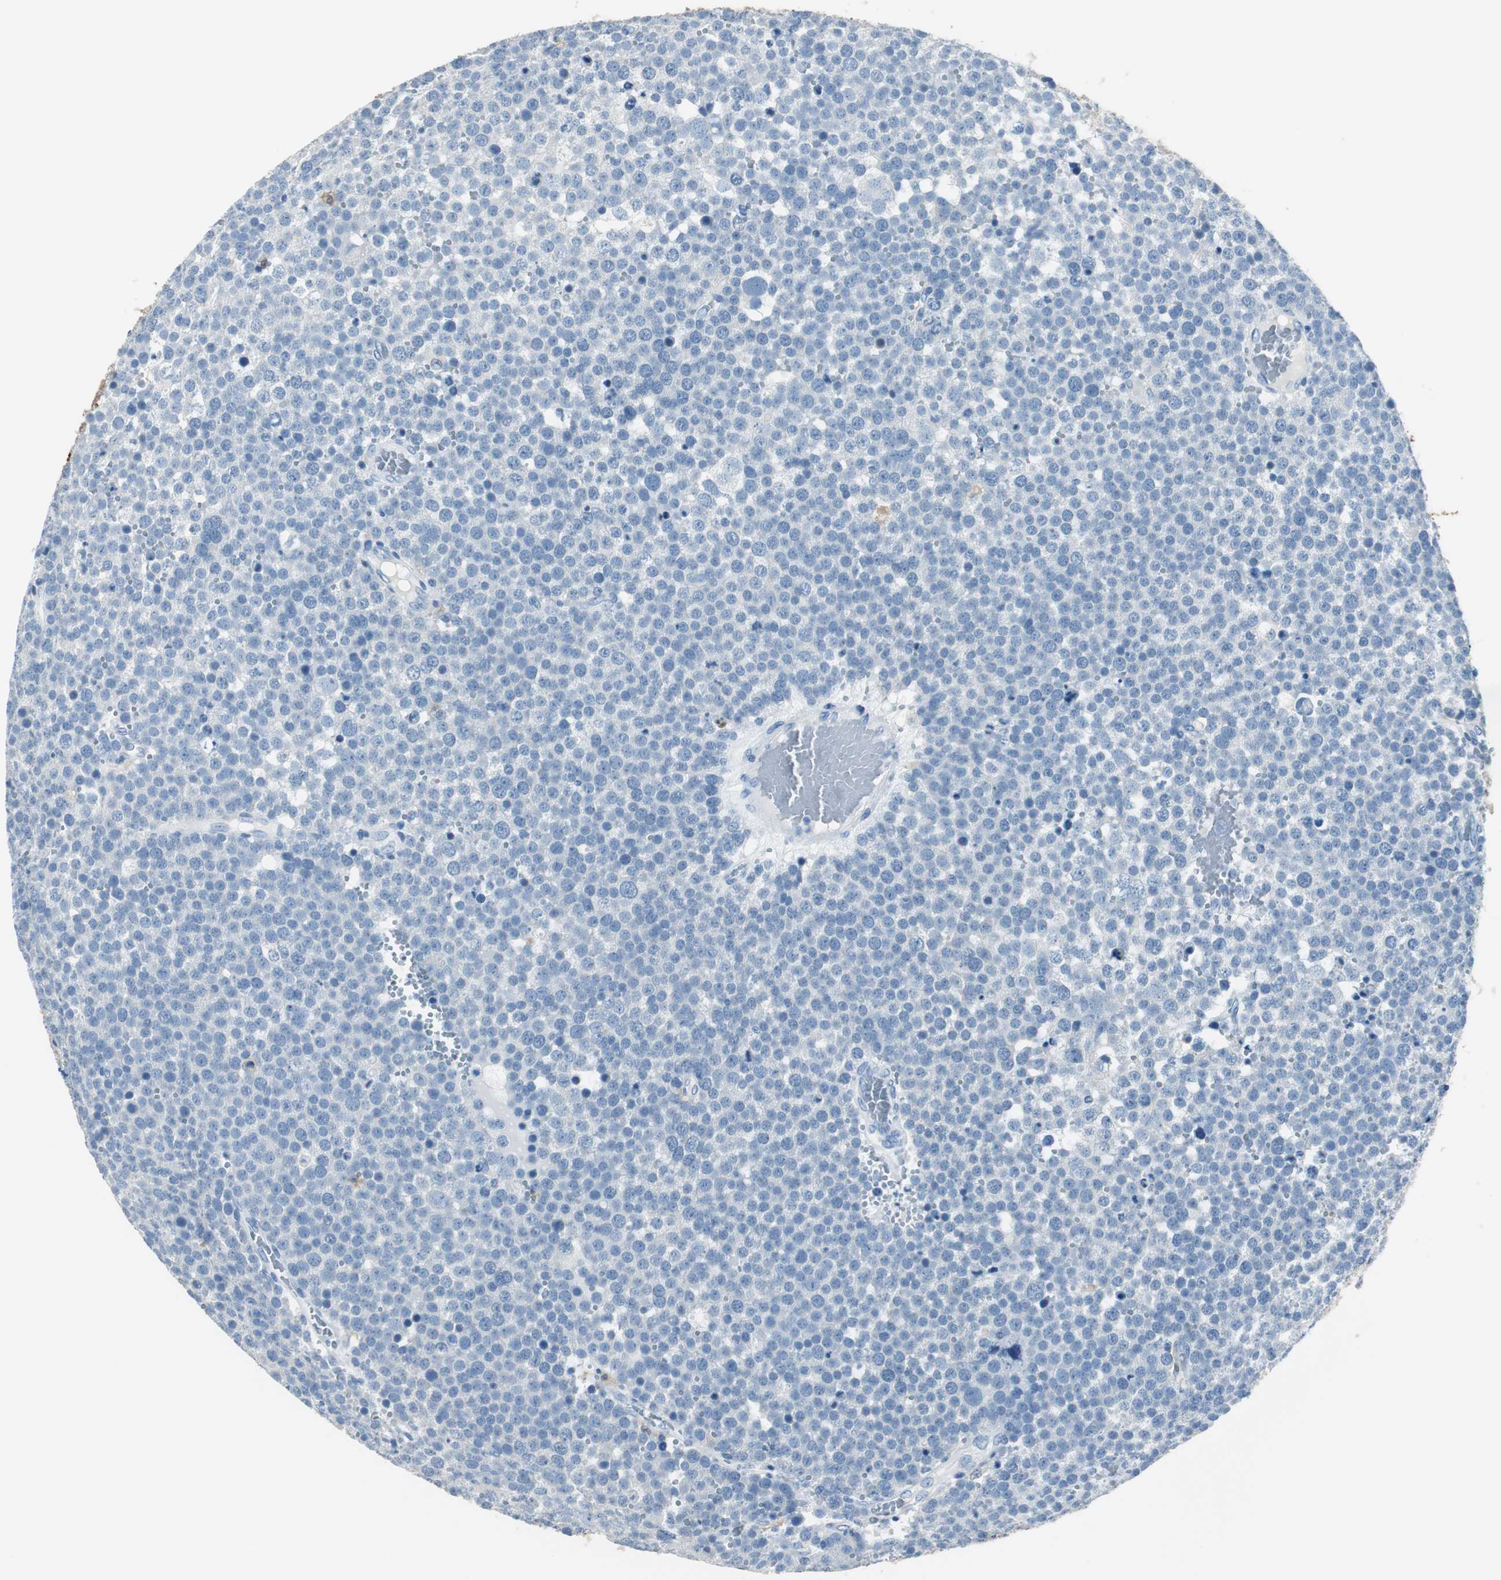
{"staining": {"intensity": "negative", "quantity": "none", "location": "none"}, "tissue": "testis cancer", "cell_type": "Tumor cells", "image_type": "cancer", "snomed": [{"axis": "morphology", "description": "Seminoma, NOS"}, {"axis": "topography", "description": "Testis"}], "caption": "The image demonstrates no significant staining in tumor cells of seminoma (testis).", "gene": "FBP1", "patient": {"sex": "male", "age": 71}}